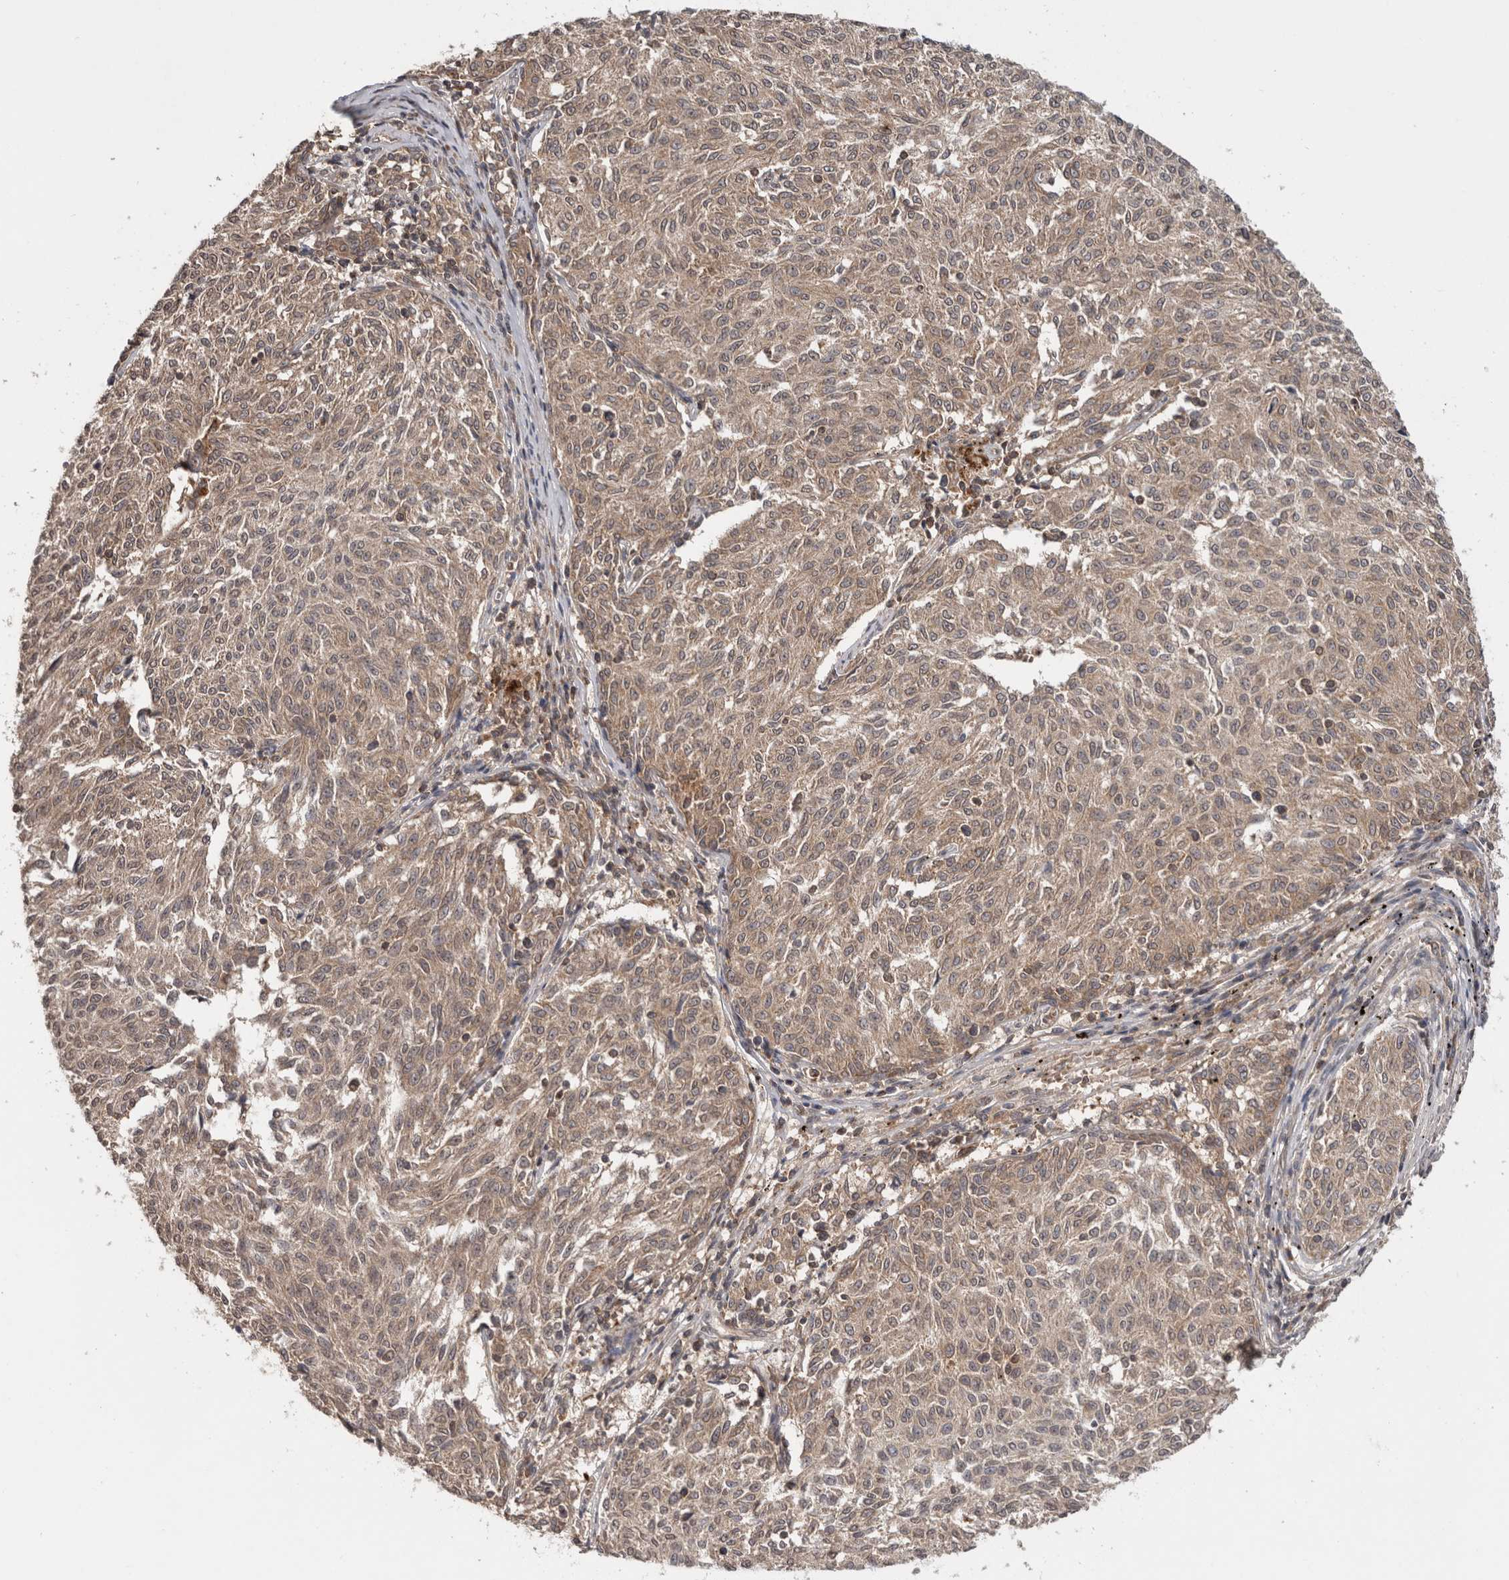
{"staining": {"intensity": "weak", "quantity": ">75%", "location": "cytoplasmic/membranous"}, "tissue": "melanoma", "cell_type": "Tumor cells", "image_type": "cancer", "snomed": [{"axis": "morphology", "description": "Malignant melanoma, NOS"}, {"axis": "topography", "description": "Skin"}], "caption": "Tumor cells demonstrate weak cytoplasmic/membranous staining in approximately >75% of cells in malignant melanoma. Immunohistochemistry stains the protein of interest in brown and the nuclei are stained blue.", "gene": "HMOX2", "patient": {"sex": "female", "age": 72}}